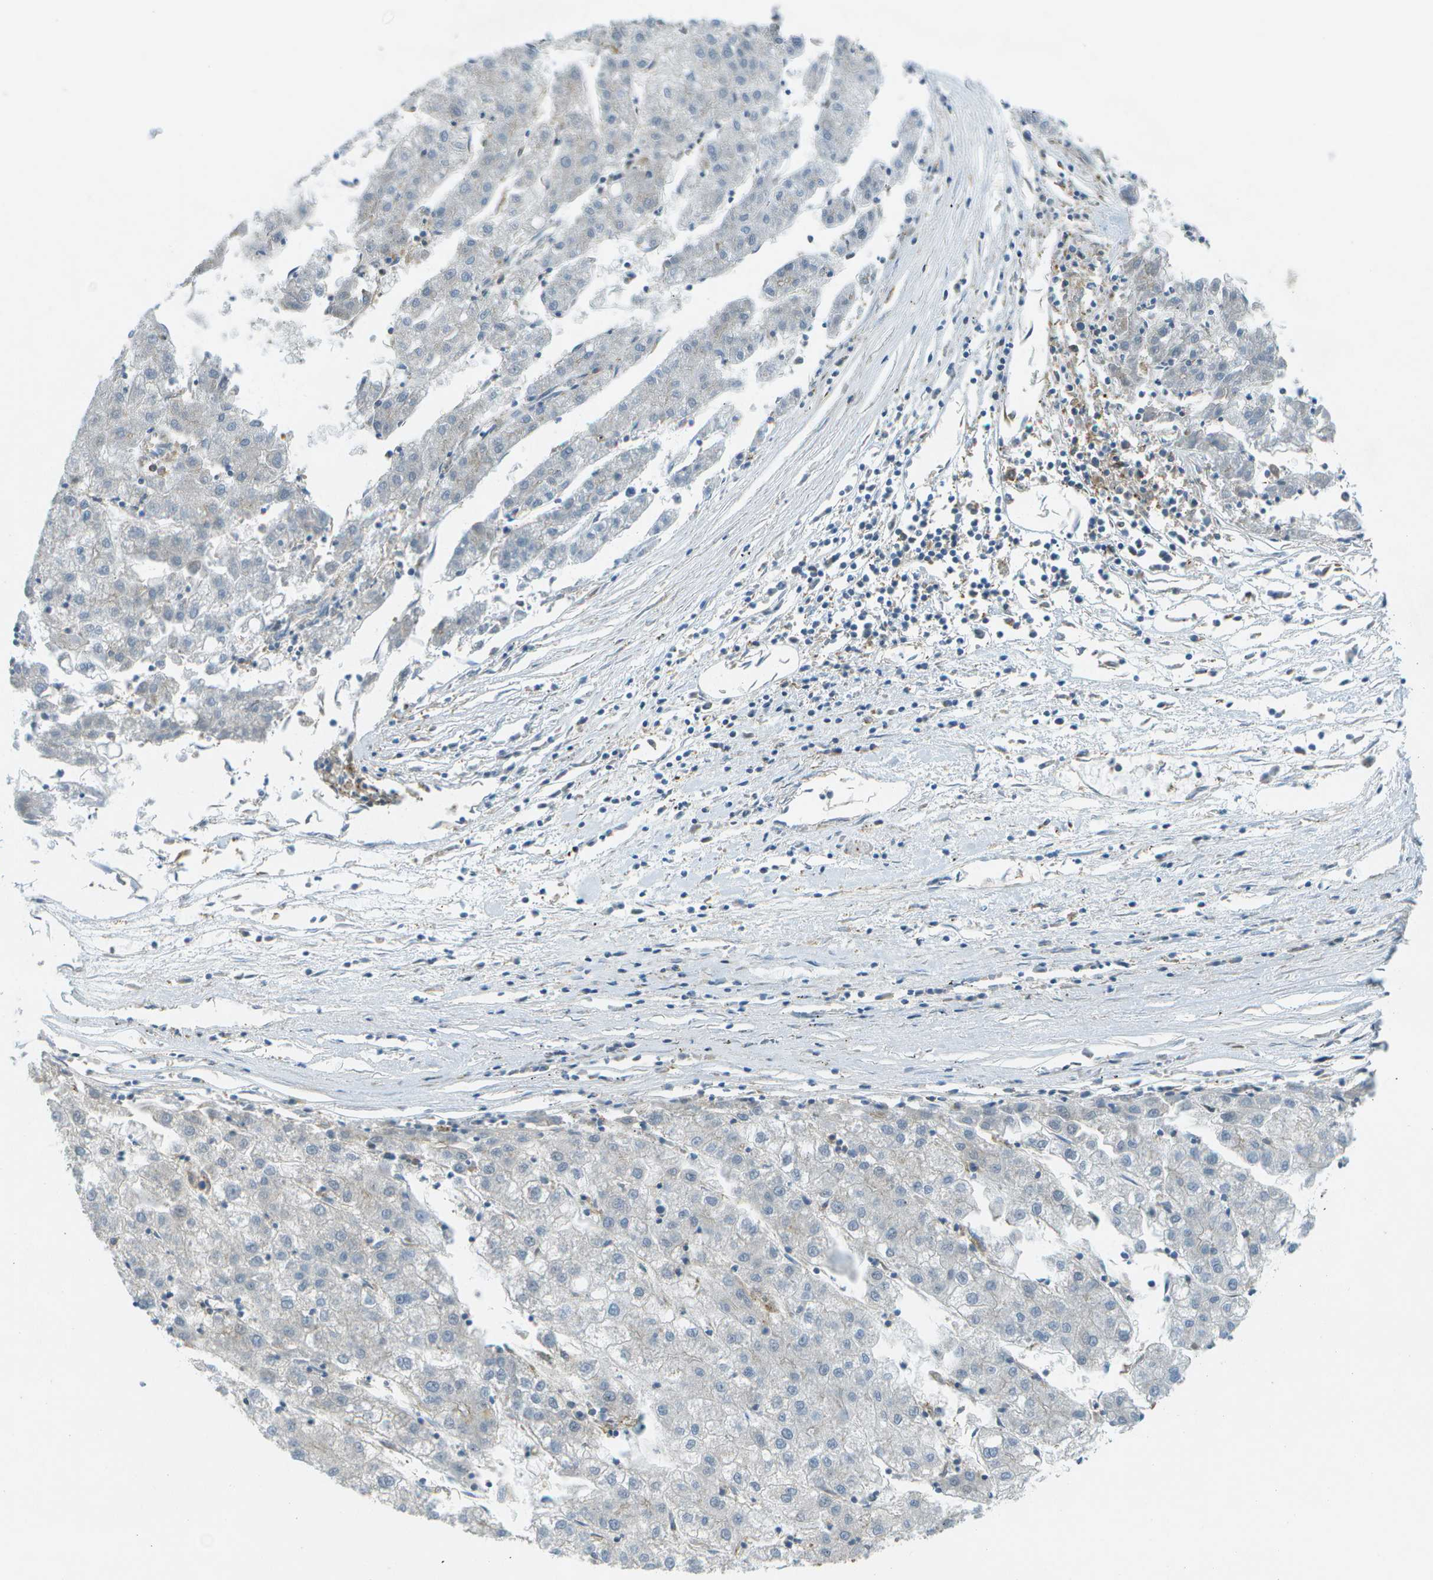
{"staining": {"intensity": "negative", "quantity": "none", "location": "none"}, "tissue": "liver cancer", "cell_type": "Tumor cells", "image_type": "cancer", "snomed": [{"axis": "morphology", "description": "Carcinoma, Hepatocellular, NOS"}, {"axis": "topography", "description": "Liver"}], "caption": "Human liver hepatocellular carcinoma stained for a protein using IHC exhibits no expression in tumor cells.", "gene": "WNK2", "patient": {"sex": "male", "age": 72}}